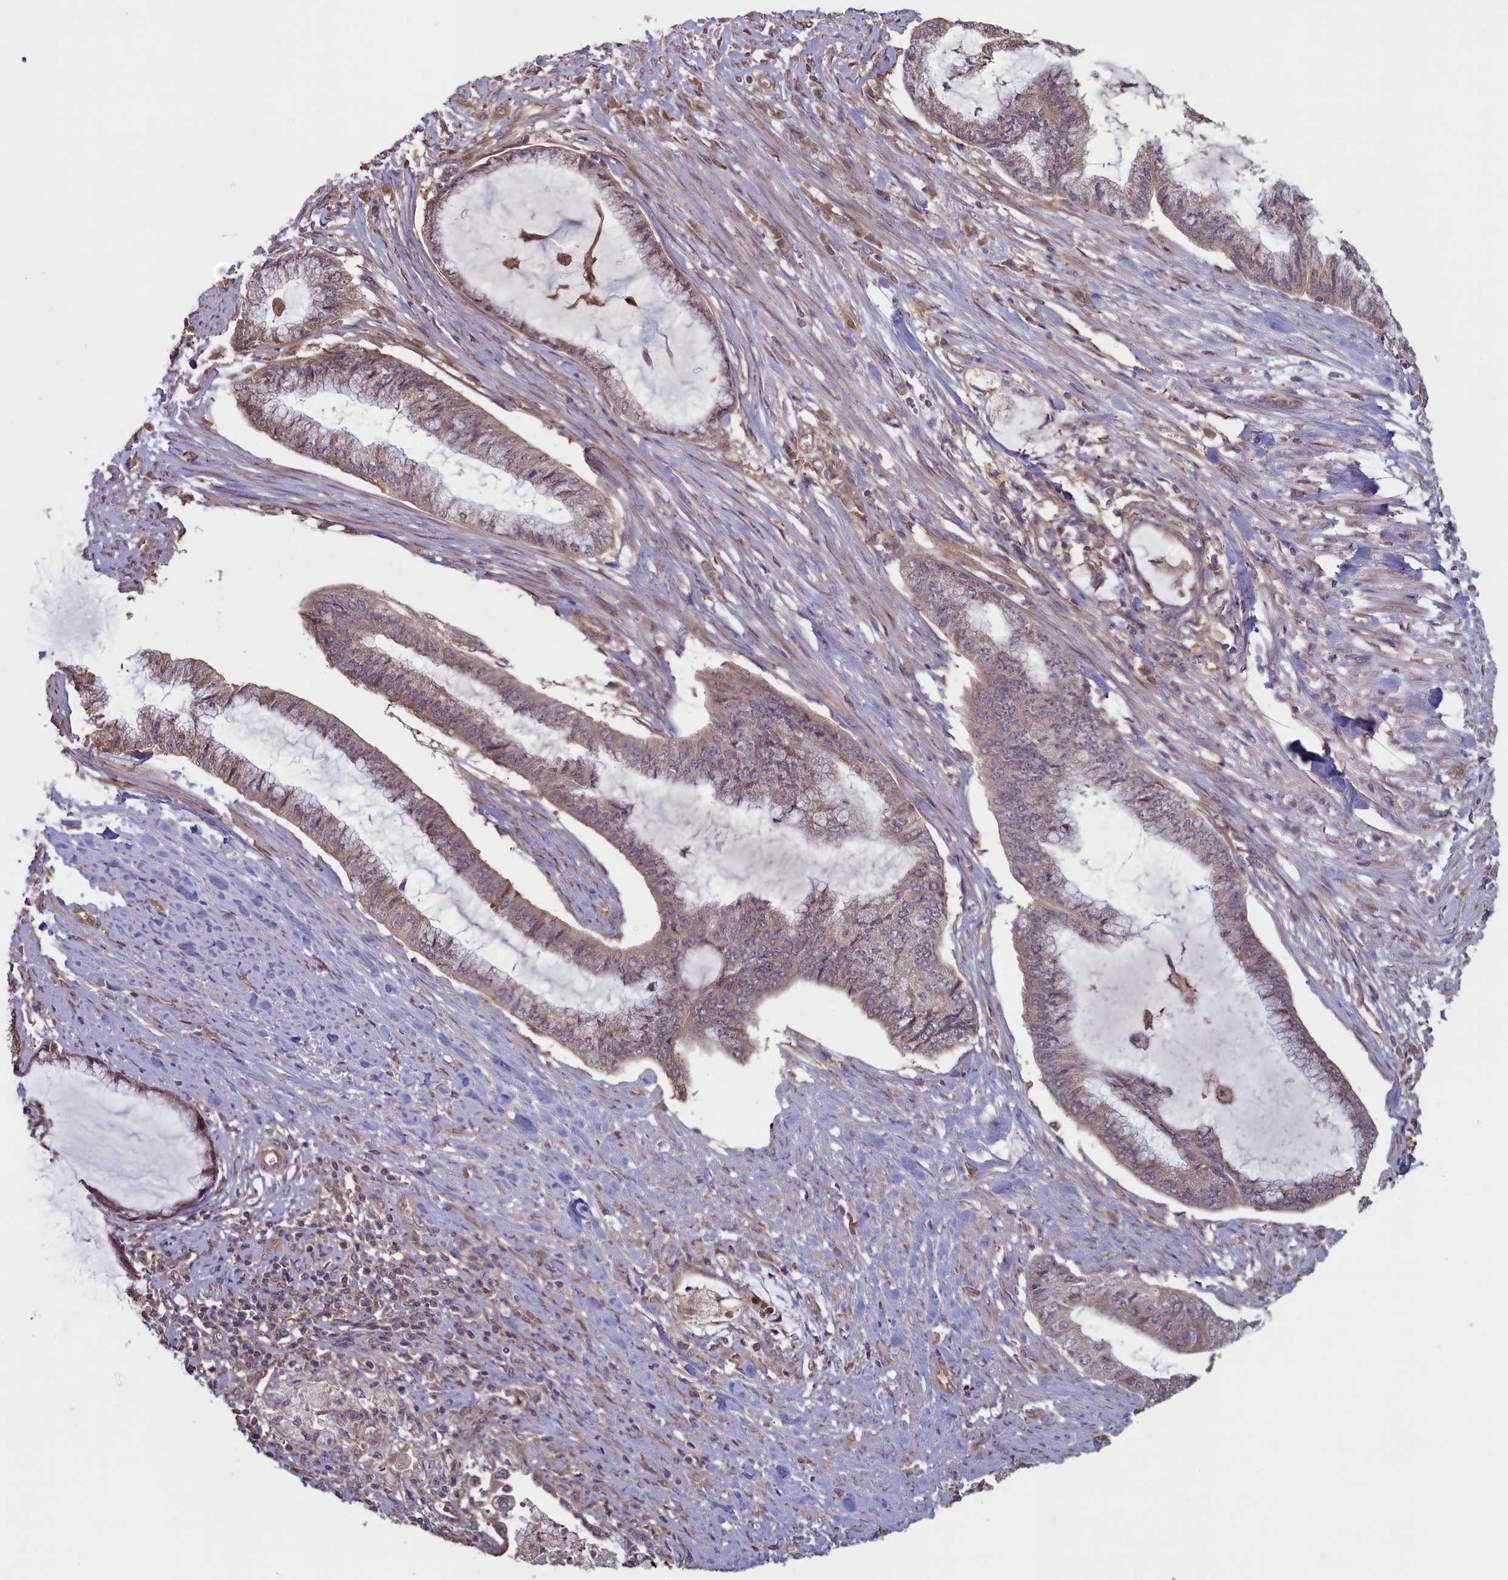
{"staining": {"intensity": "weak", "quantity": ">75%", "location": "cytoplasmic/membranous"}, "tissue": "endometrial cancer", "cell_type": "Tumor cells", "image_type": "cancer", "snomed": [{"axis": "morphology", "description": "Adenocarcinoma, NOS"}, {"axis": "topography", "description": "Endometrium"}], "caption": "Endometrial adenocarcinoma stained with a protein marker reveals weak staining in tumor cells.", "gene": "CIAO2B", "patient": {"sex": "female", "age": 86}}